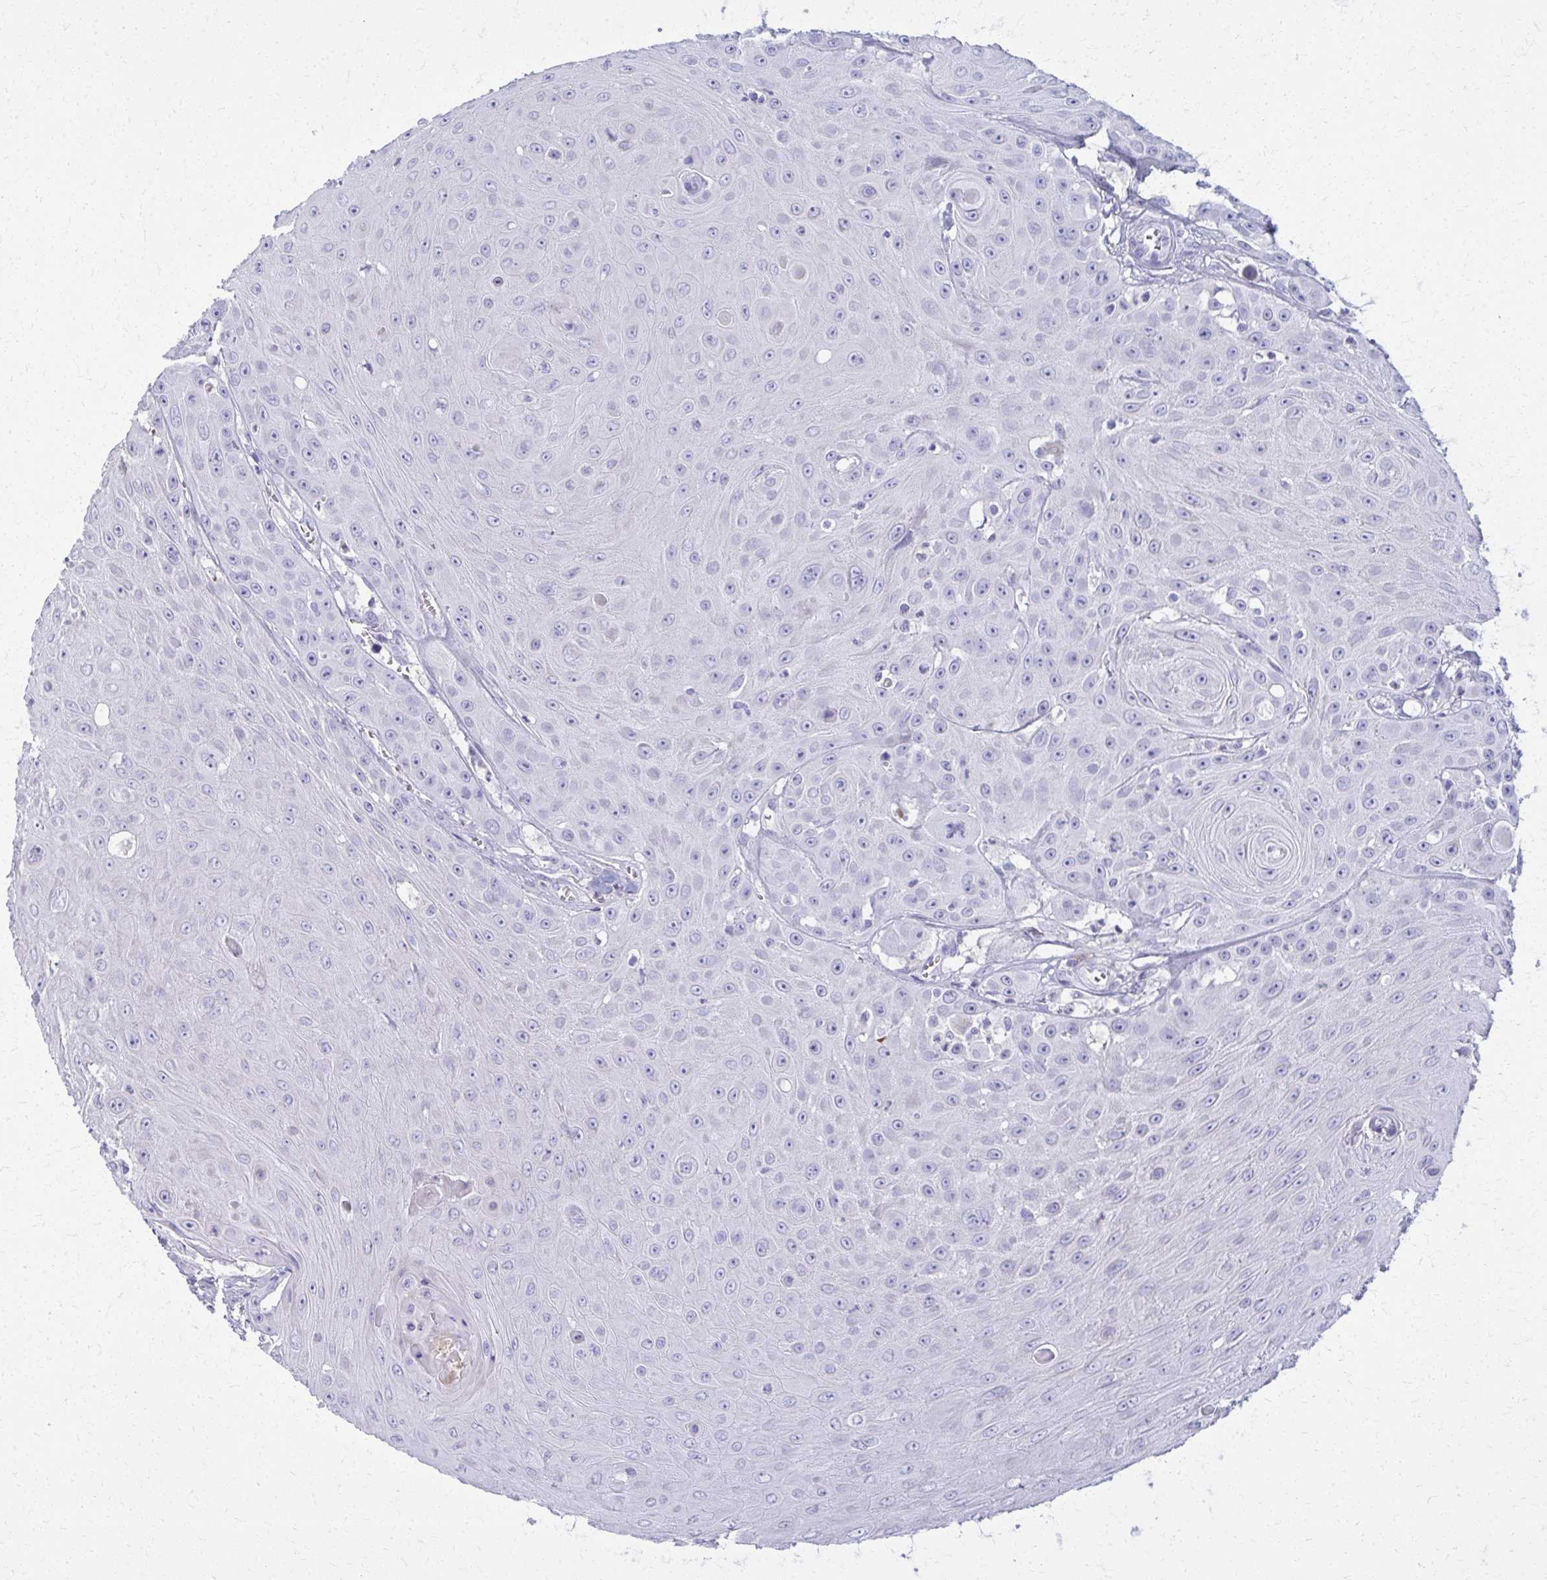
{"staining": {"intensity": "negative", "quantity": "none", "location": "none"}, "tissue": "head and neck cancer", "cell_type": "Tumor cells", "image_type": "cancer", "snomed": [{"axis": "morphology", "description": "Squamous cell carcinoma, NOS"}, {"axis": "topography", "description": "Oral tissue"}, {"axis": "topography", "description": "Head-Neck"}], "caption": "Tumor cells are negative for protein expression in human squamous cell carcinoma (head and neck).", "gene": "OR4M1", "patient": {"sex": "male", "age": 81}}